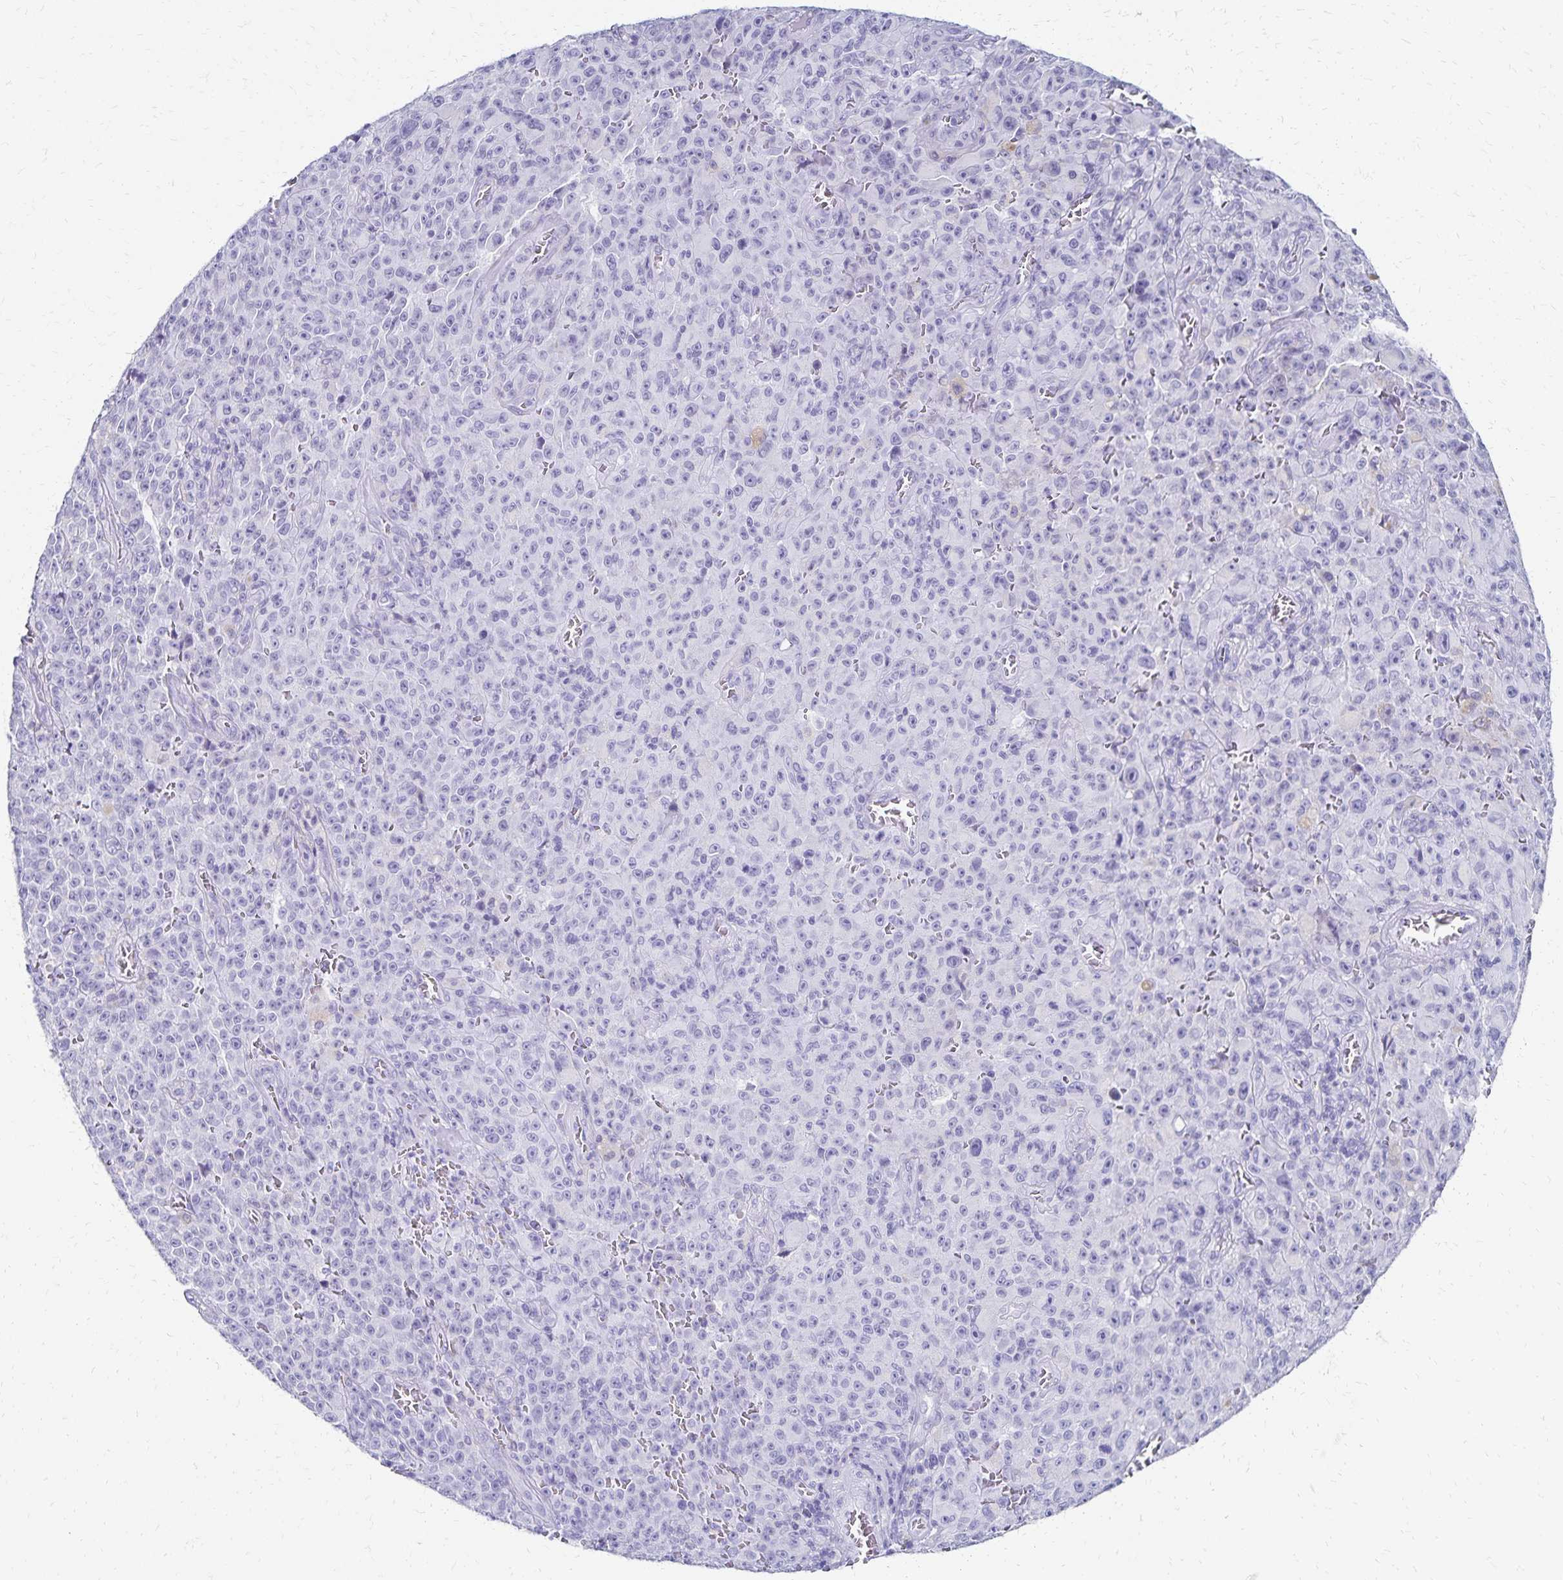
{"staining": {"intensity": "negative", "quantity": "none", "location": "none"}, "tissue": "melanoma", "cell_type": "Tumor cells", "image_type": "cancer", "snomed": [{"axis": "morphology", "description": "Malignant melanoma, NOS"}, {"axis": "topography", "description": "Skin"}], "caption": "IHC micrograph of neoplastic tissue: human malignant melanoma stained with DAB shows no significant protein expression in tumor cells. (Brightfield microscopy of DAB immunohistochemistry (IHC) at high magnification).", "gene": "GIP", "patient": {"sex": "female", "age": 82}}